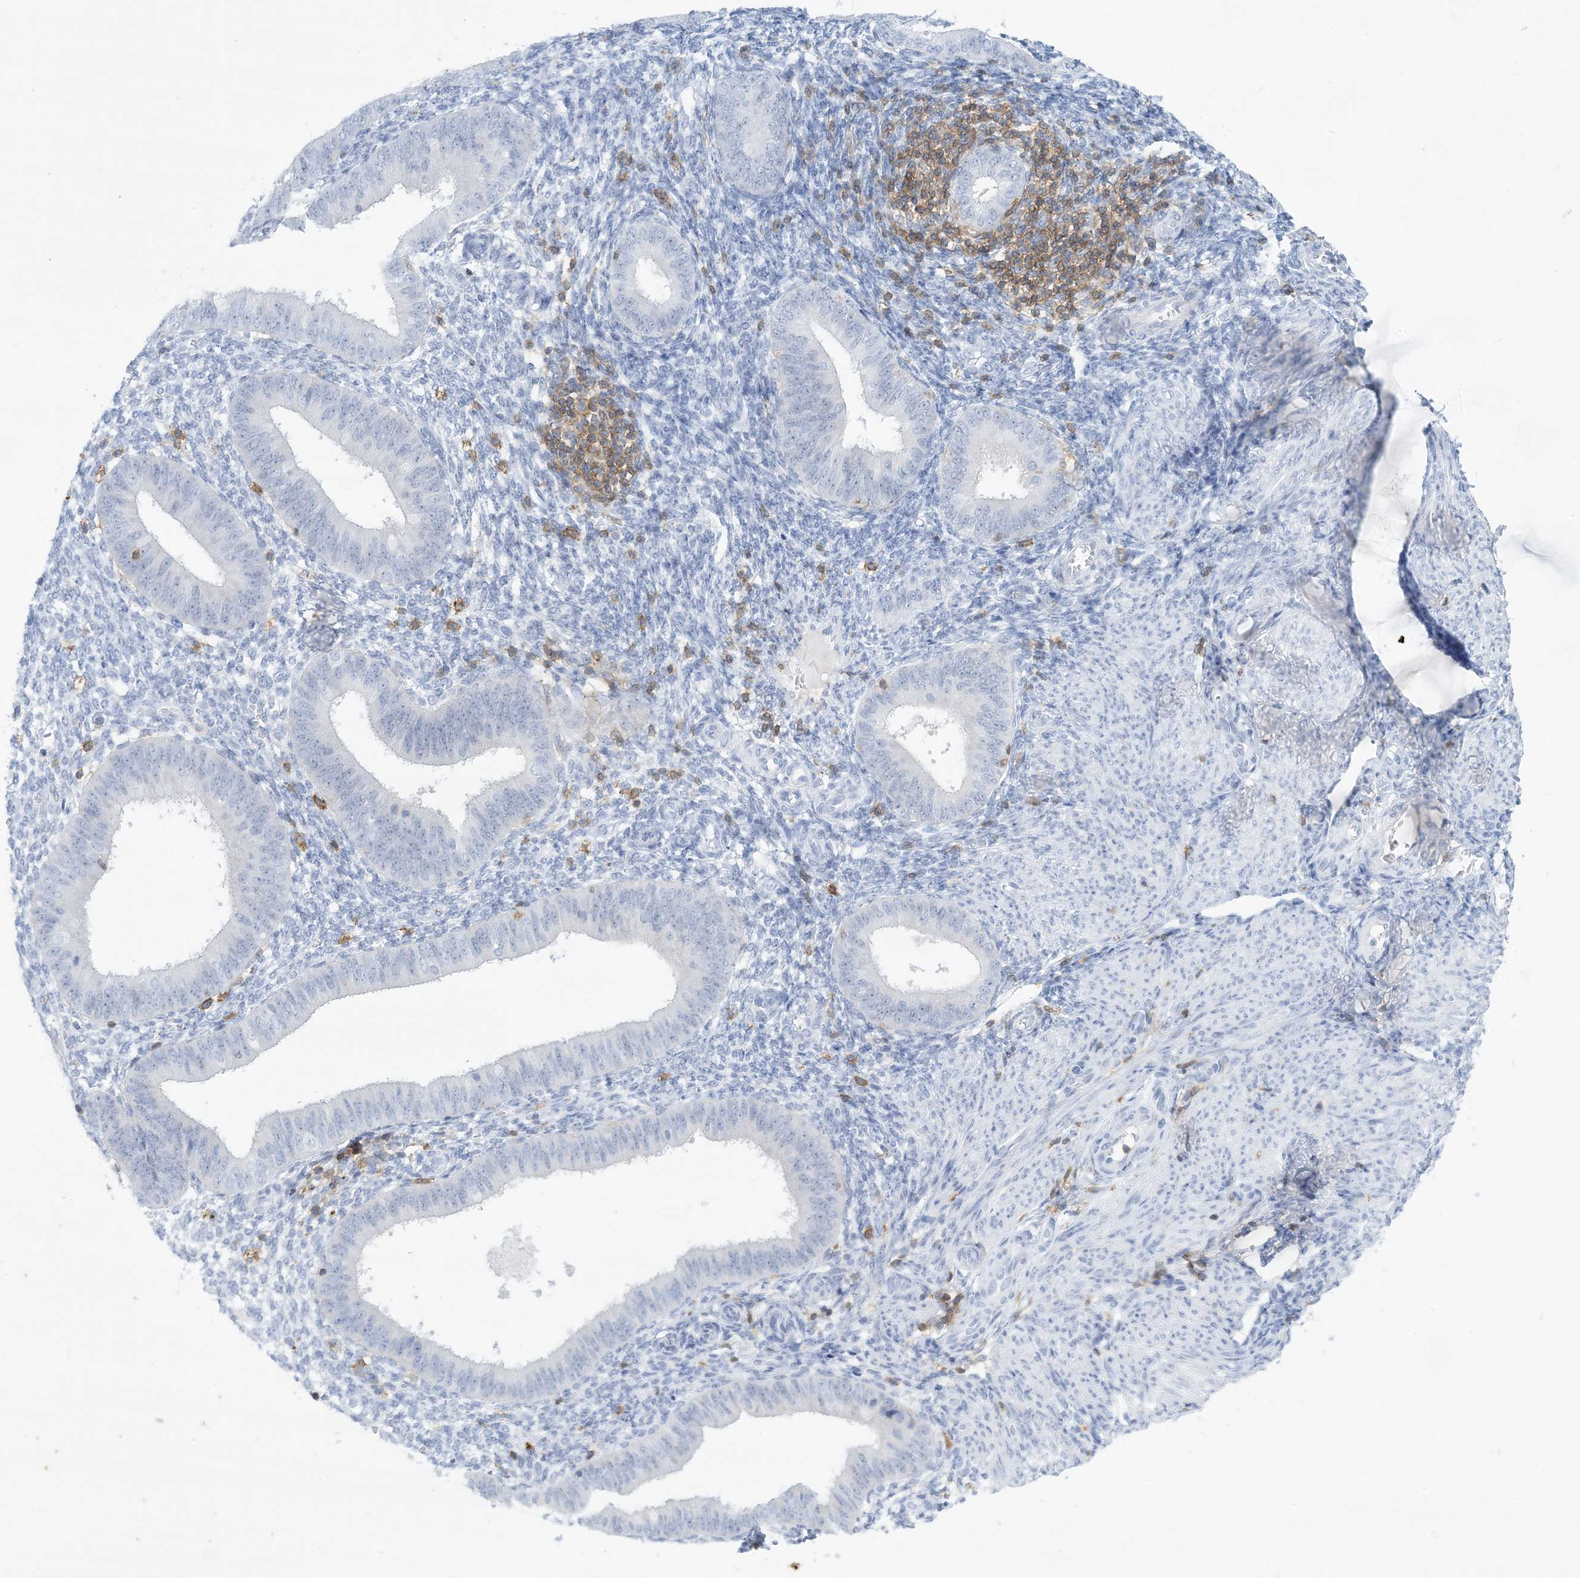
{"staining": {"intensity": "negative", "quantity": "none", "location": "none"}, "tissue": "endometrium", "cell_type": "Cells in endometrial stroma", "image_type": "normal", "snomed": [{"axis": "morphology", "description": "Normal tissue, NOS"}, {"axis": "topography", "description": "Uterus"}, {"axis": "topography", "description": "Endometrium"}], "caption": "Unremarkable endometrium was stained to show a protein in brown. There is no significant staining in cells in endometrial stroma. (Immunohistochemistry (ihc), brightfield microscopy, high magnification).", "gene": "PSD4", "patient": {"sex": "female", "age": 48}}